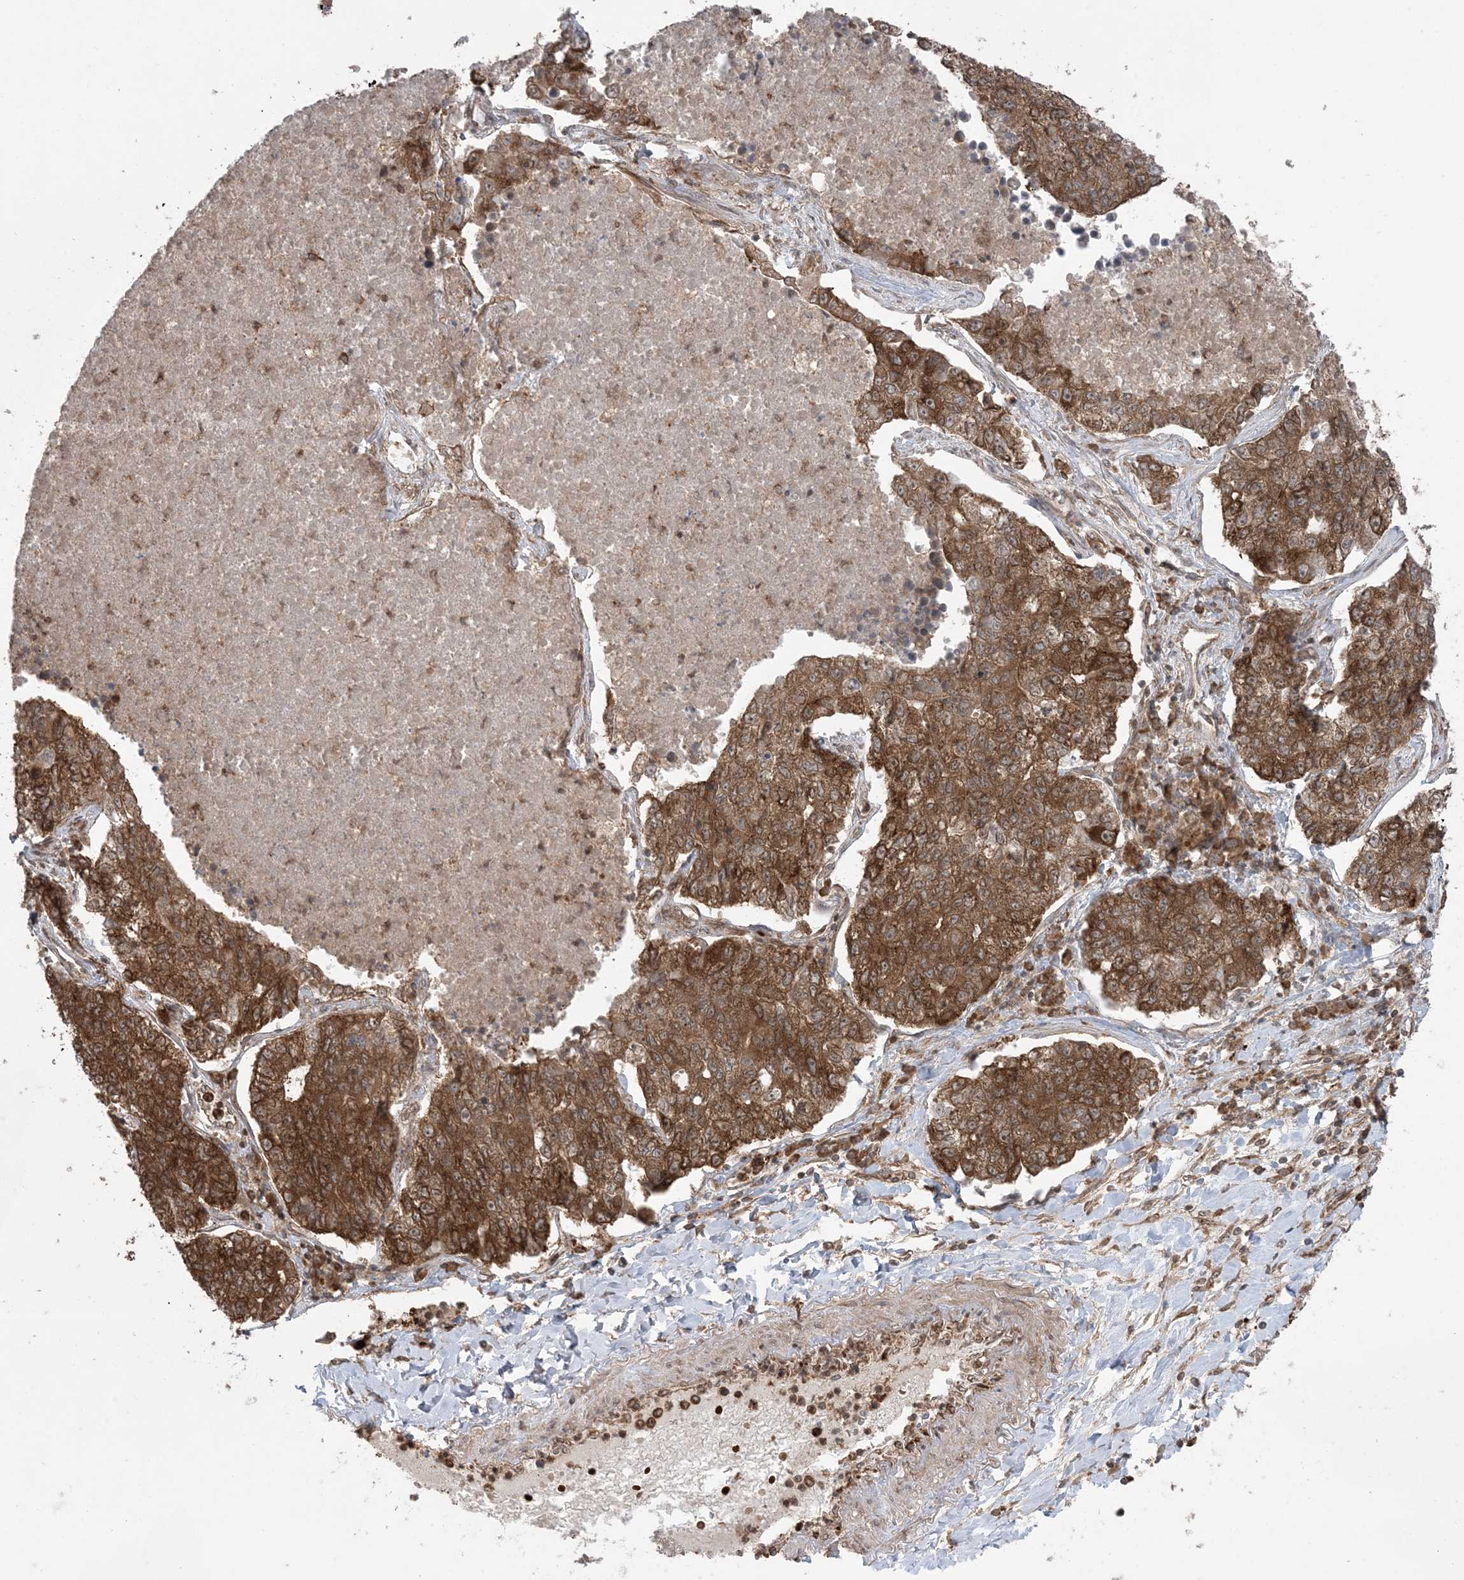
{"staining": {"intensity": "strong", "quantity": ">75%", "location": "cytoplasmic/membranous"}, "tissue": "lung cancer", "cell_type": "Tumor cells", "image_type": "cancer", "snomed": [{"axis": "morphology", "description": "Adenocarcinoma, NOS"}, {"axis": "topography", "description": "Lung"}], "caption": "This image demonstrates IHC staining of adenocarcinoma (lung), with high strong cytoplasmic/membranous positivity in approximately >75% of tumor cells.", "gene": "DDX19B", "patient": {"sex": "male", "age": 49}}